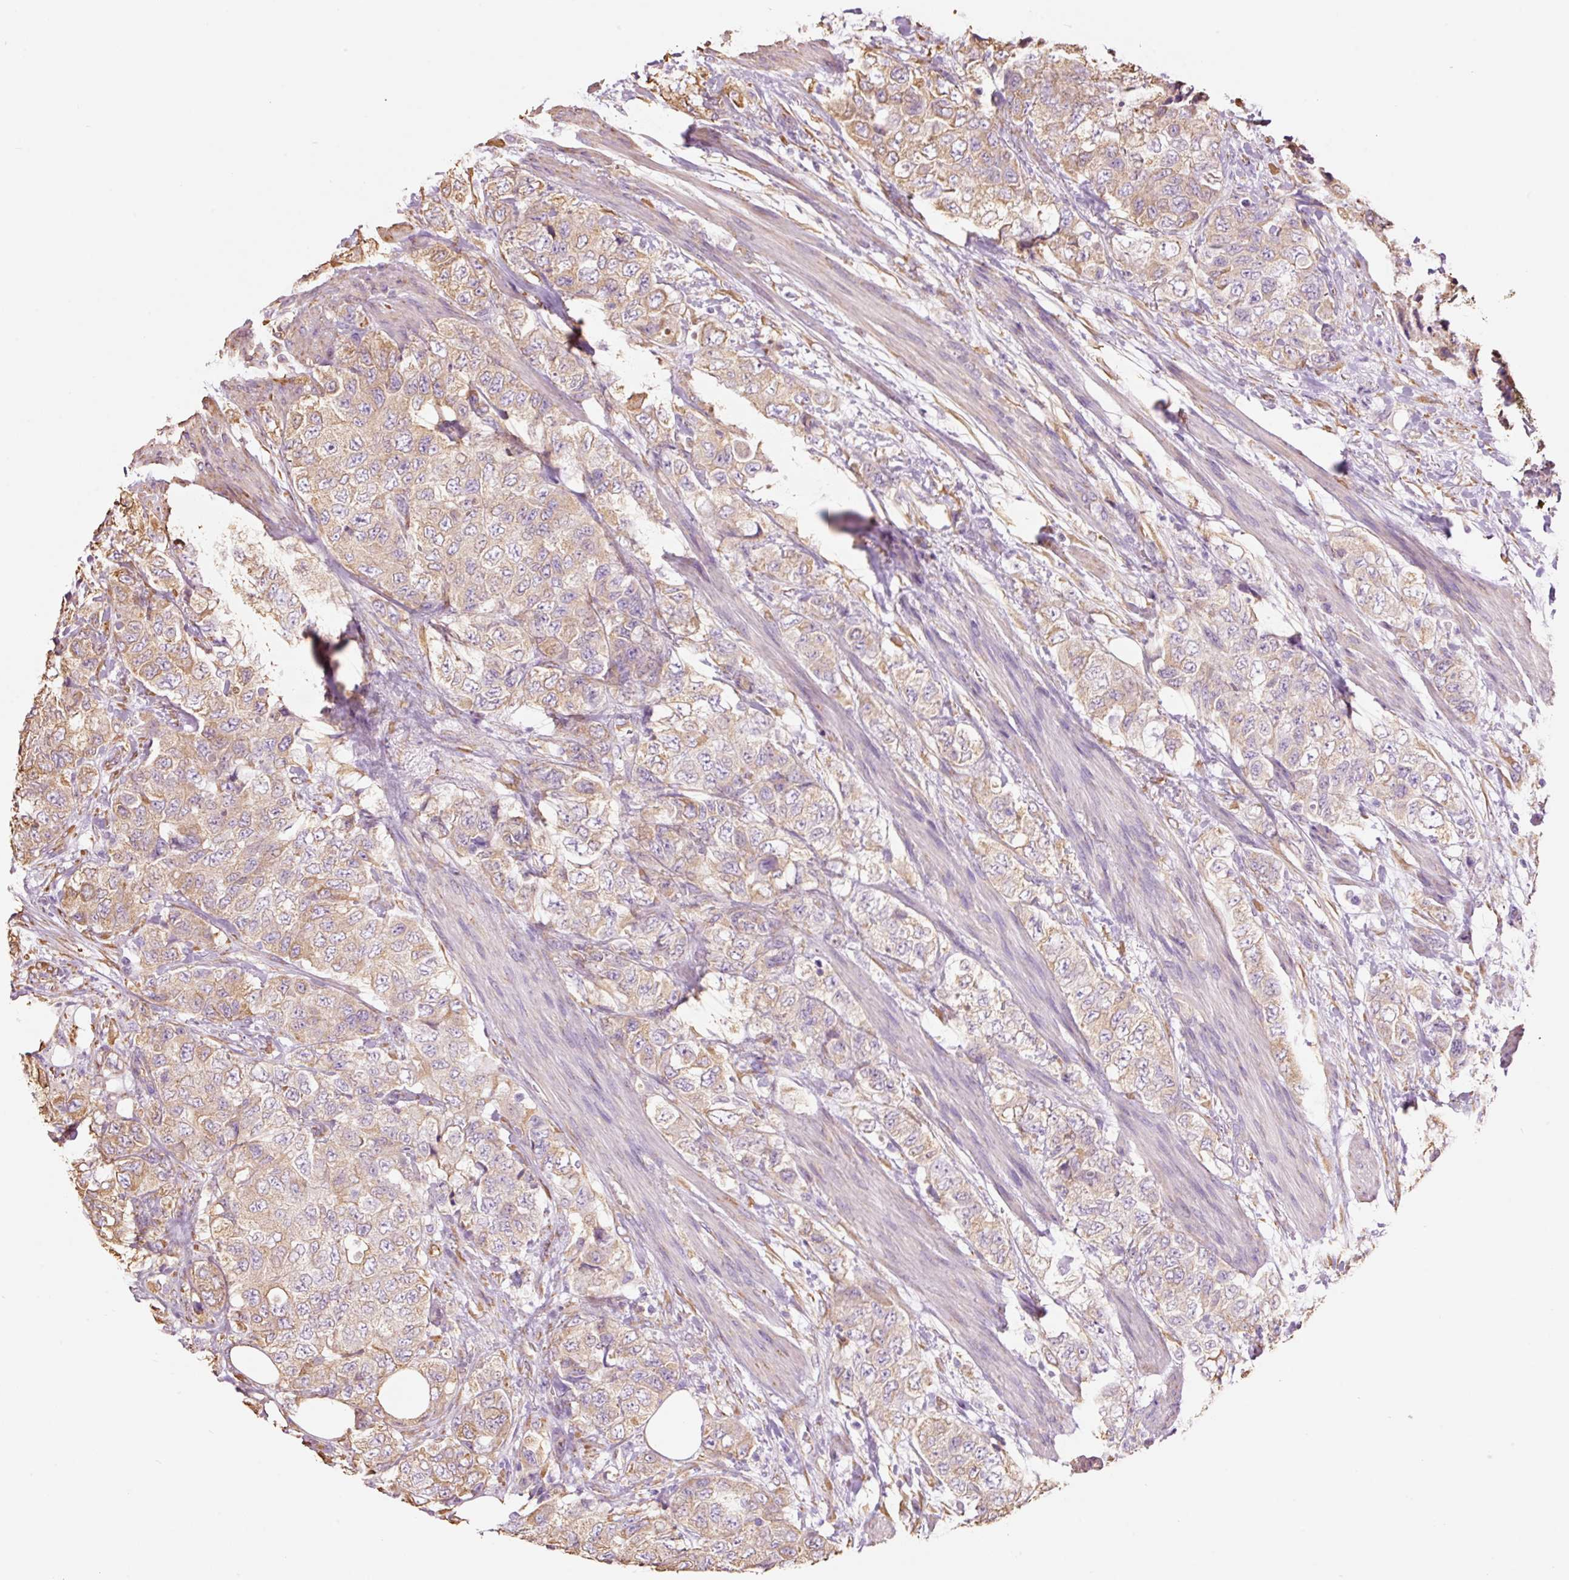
{"staining": {"intensity": "weak", "quantity": ">75%", "location": "cytoplasmic/membranous"}, "tissue": "urothelial cancer", "cell_type": "Tumor cells", "image_type": "cancer", "snomed": [{"axis": "morphology", "description": "Urothelial carcinoma, High grade"}, {"axis": "topography", "description": "Urinary bladder"}], "caption": "High-power microscopy captured an IHC image of high-grade urothelial carcinoma, revealing weak cytoplasmic/membranous expression in about >75% of tumor cells.", "gene": "GCG", "patient": {"sex": "female", "age": 78}}